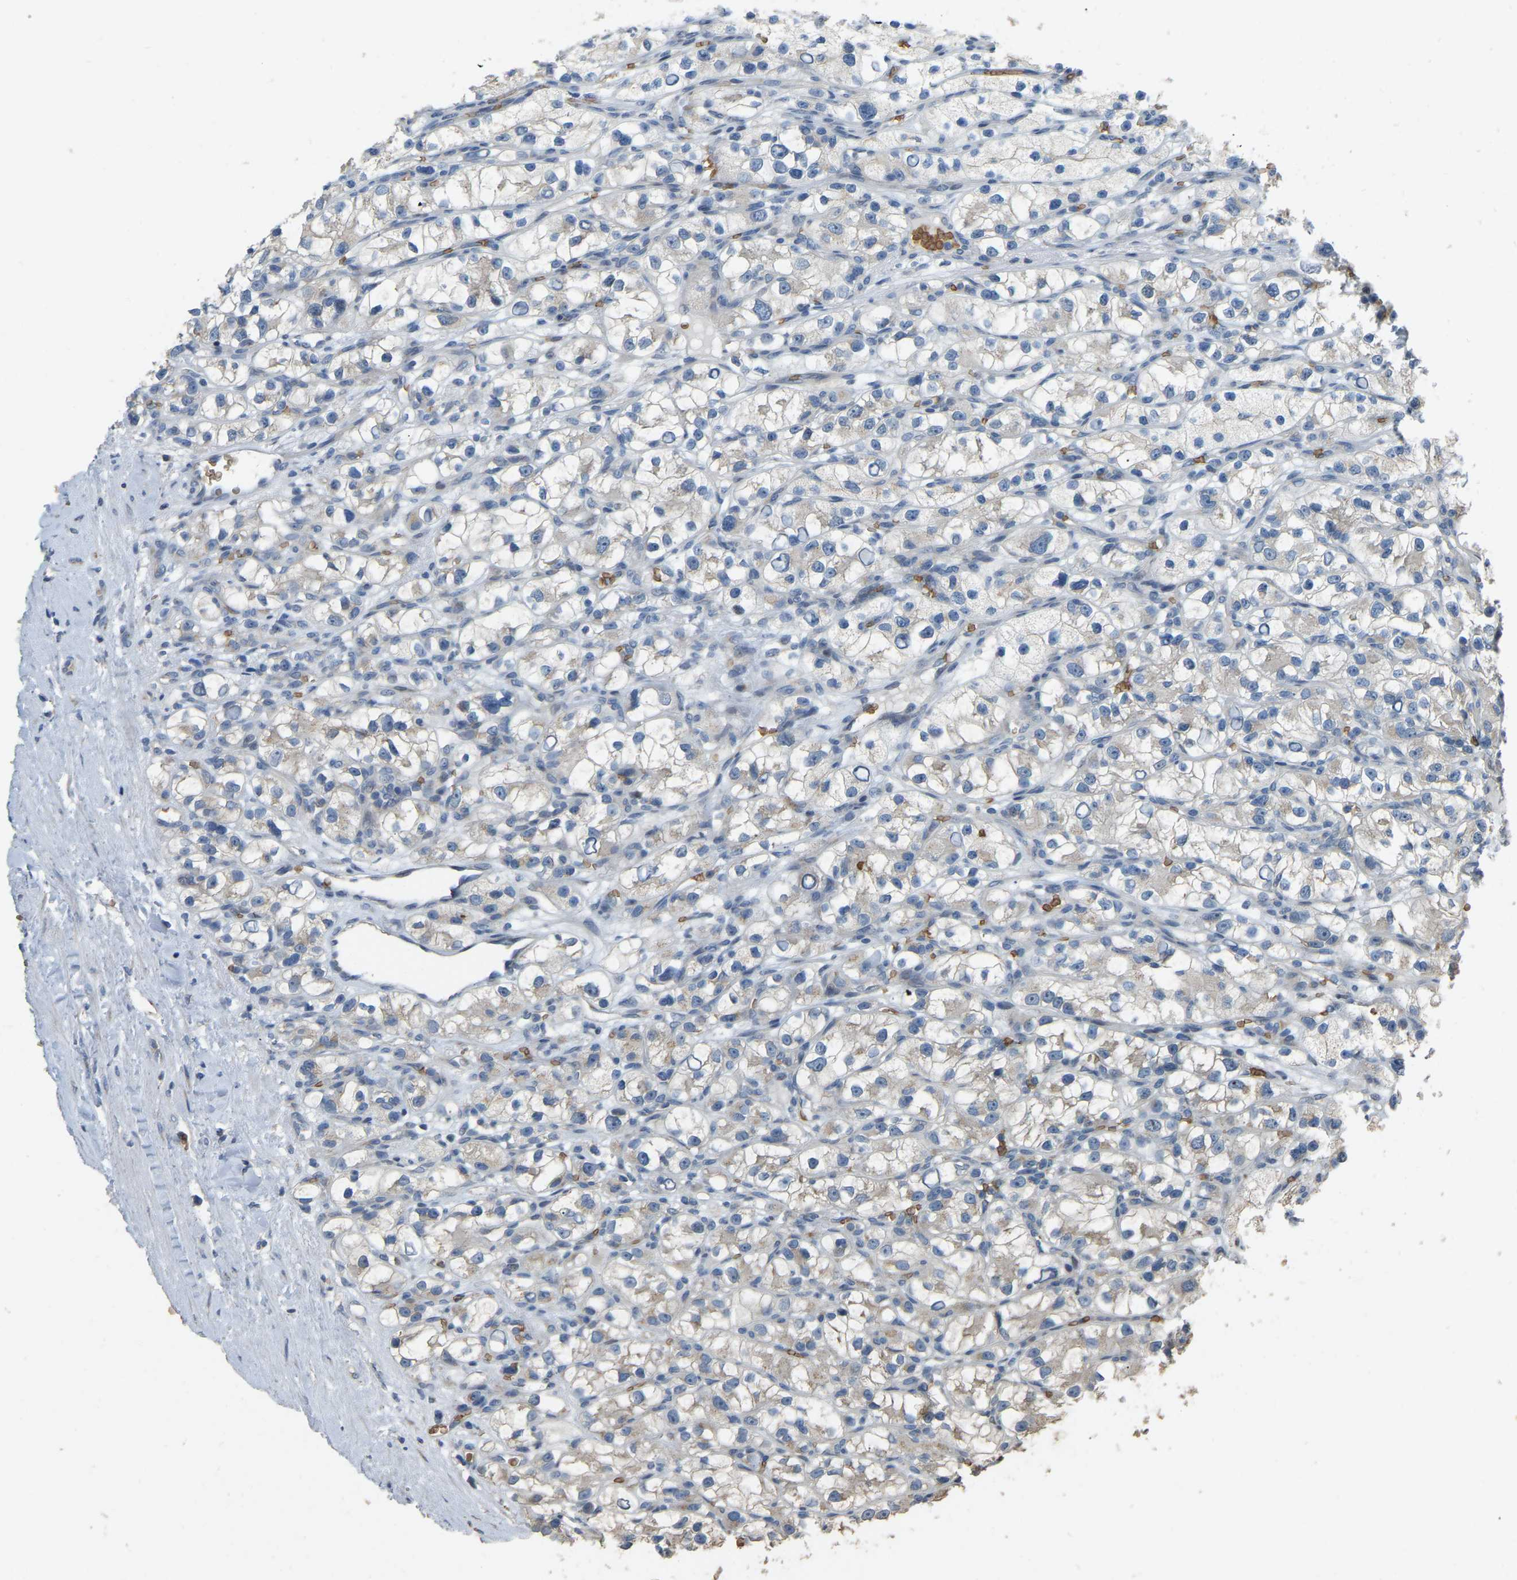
{"staining": {"intensity": "negative", "quantity": "none", "location": "none"}, "tissue": "renal cancer", "cell_type": "Tumor cells", "image_type": "cancer", "snomed": [{"axis": "morphology", "description": "Adenocarcinoma, NOS"}, {"axis": "topography", "description": "Kidney"}], "caption": "A high-resolution photomicrograph shows IHC staining of renal cancer (adenocarcinoma), which demonstrates no significant expression in tumor cells. The staining was performed using DAB to visualize the protein expression in brown, while the nuclei were stained in blue with hematoxylin (Magnification: 20x).", "gene": "CFAP298", "patient": {"sex": "female", "age": 57}}